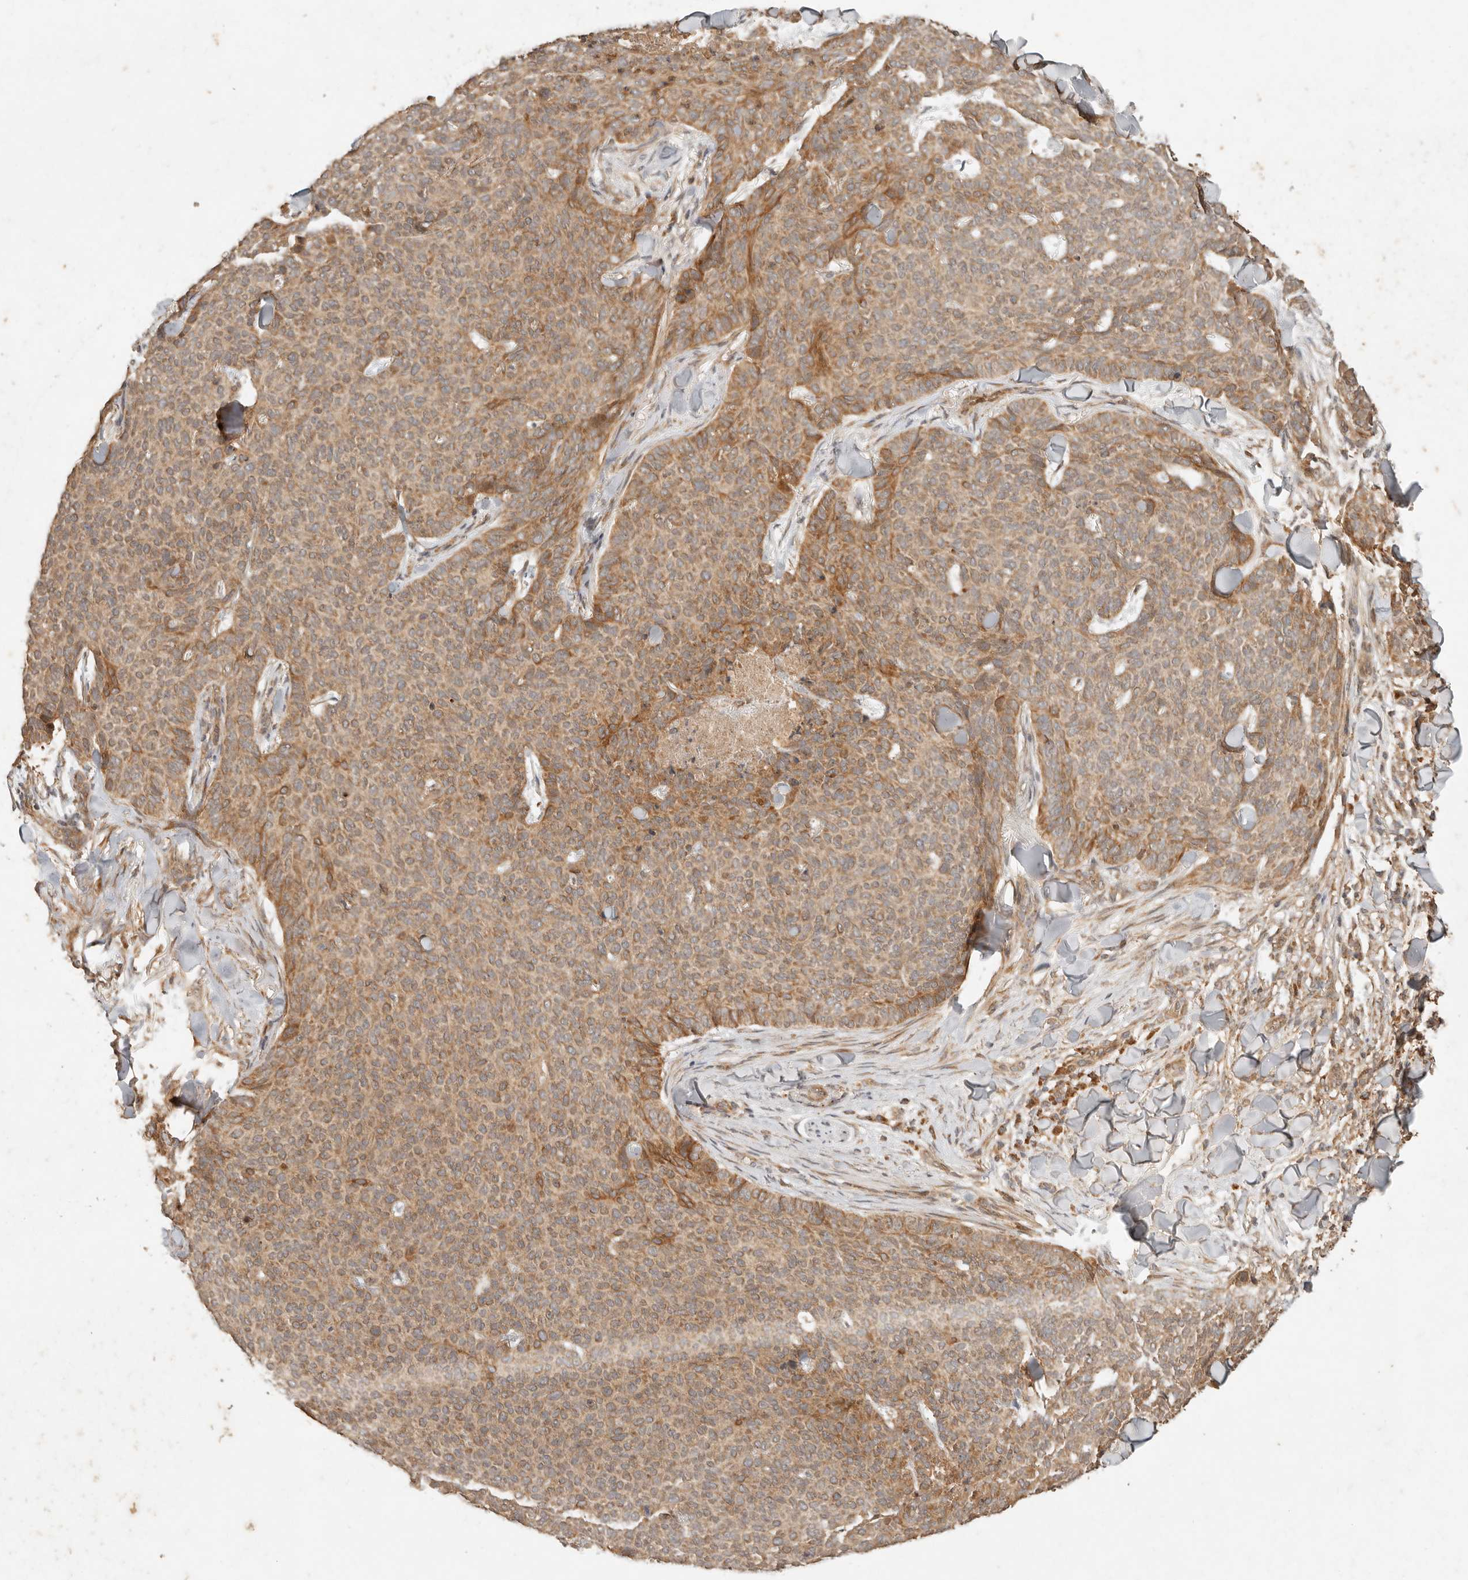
{"staining": {"intensity": "moderate", "quantity": ">75%", "location": "cytoplasmic/membranous"}, "tissue": "skin cancer", "cell_type": "Tumor cells", "image_type": "cancer", "snomed": [{"axis": "morphology", "description": "Normal tissue, NOS"}, {"axis": "morphology", "description": "Basal cell carcinoma"}, {"axis": "topography", "description": "Skin"}], "caption": "Immunohistochemistry (IHC) image of human basal cell carcinoma (skin) stained for a protein (brown), which shows medium levels of moderate cytoplasmic/membranous positivity in approximately >75% of tumor cells.", "gene": "CLEC4C", "patient": {"sex": "male", "age": 50}}